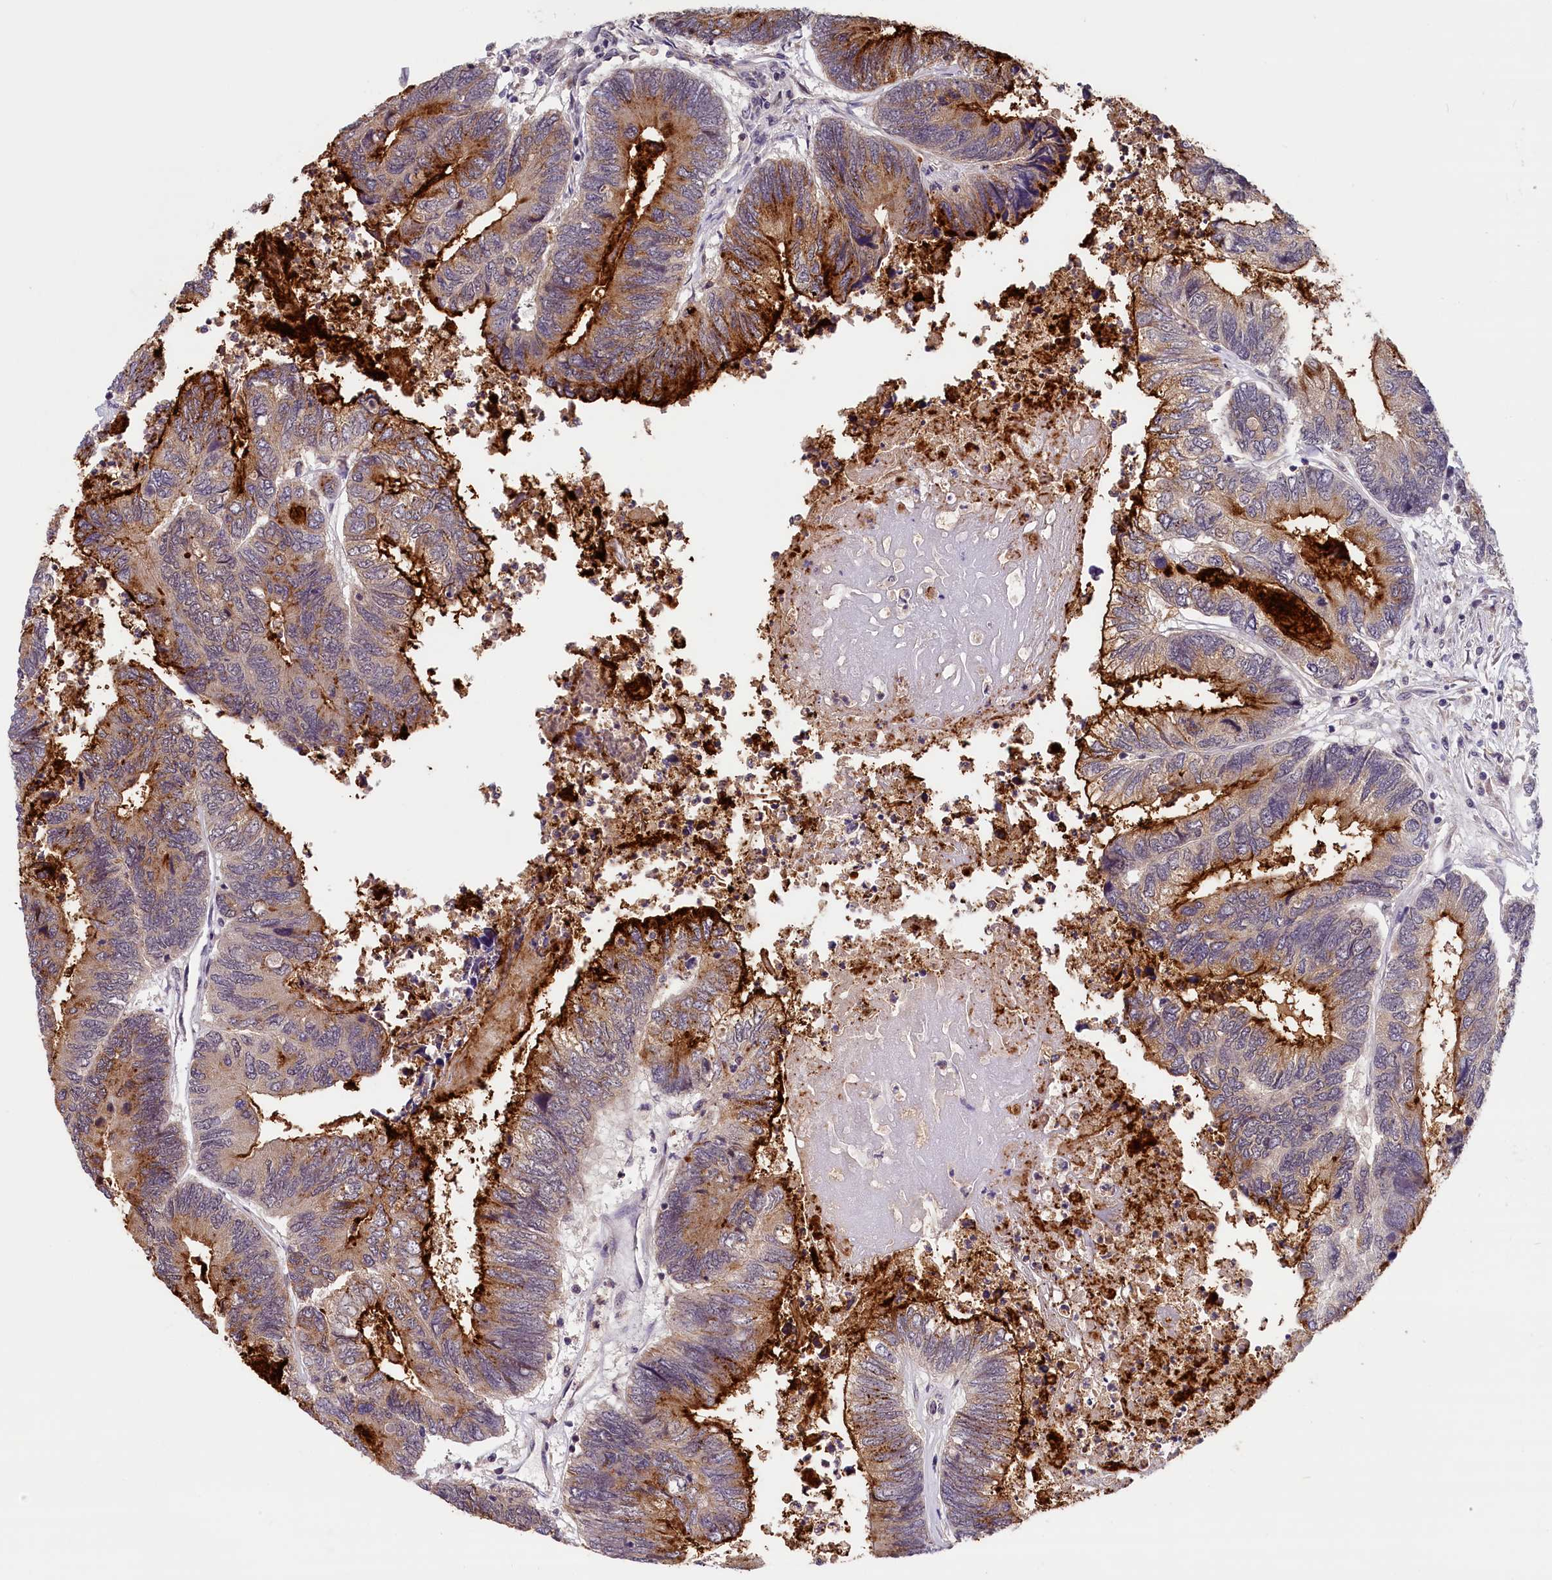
{"staining": {"intensity": "strong", "quantity": "25%-75%", "location": "cytoplasmic/membranous"}, "tissue": "colorectal cancer", "cell_type": "Tumor cells", "image_type": "cancer", "snomed": [{"axis": "morphology", "description": "Adenocarcinoma, NOS"}, {"axis": "topography", "description": "Colon"}], "caption": "Protein staining of colorectal cancer (adenocarcinoma) tissue exhibits strong cytoplasmic/membranous positivity in about 25%-75% of tumor cells.", "gene": "KCNK6", "patient": {"sex": "female", "age": 67}}